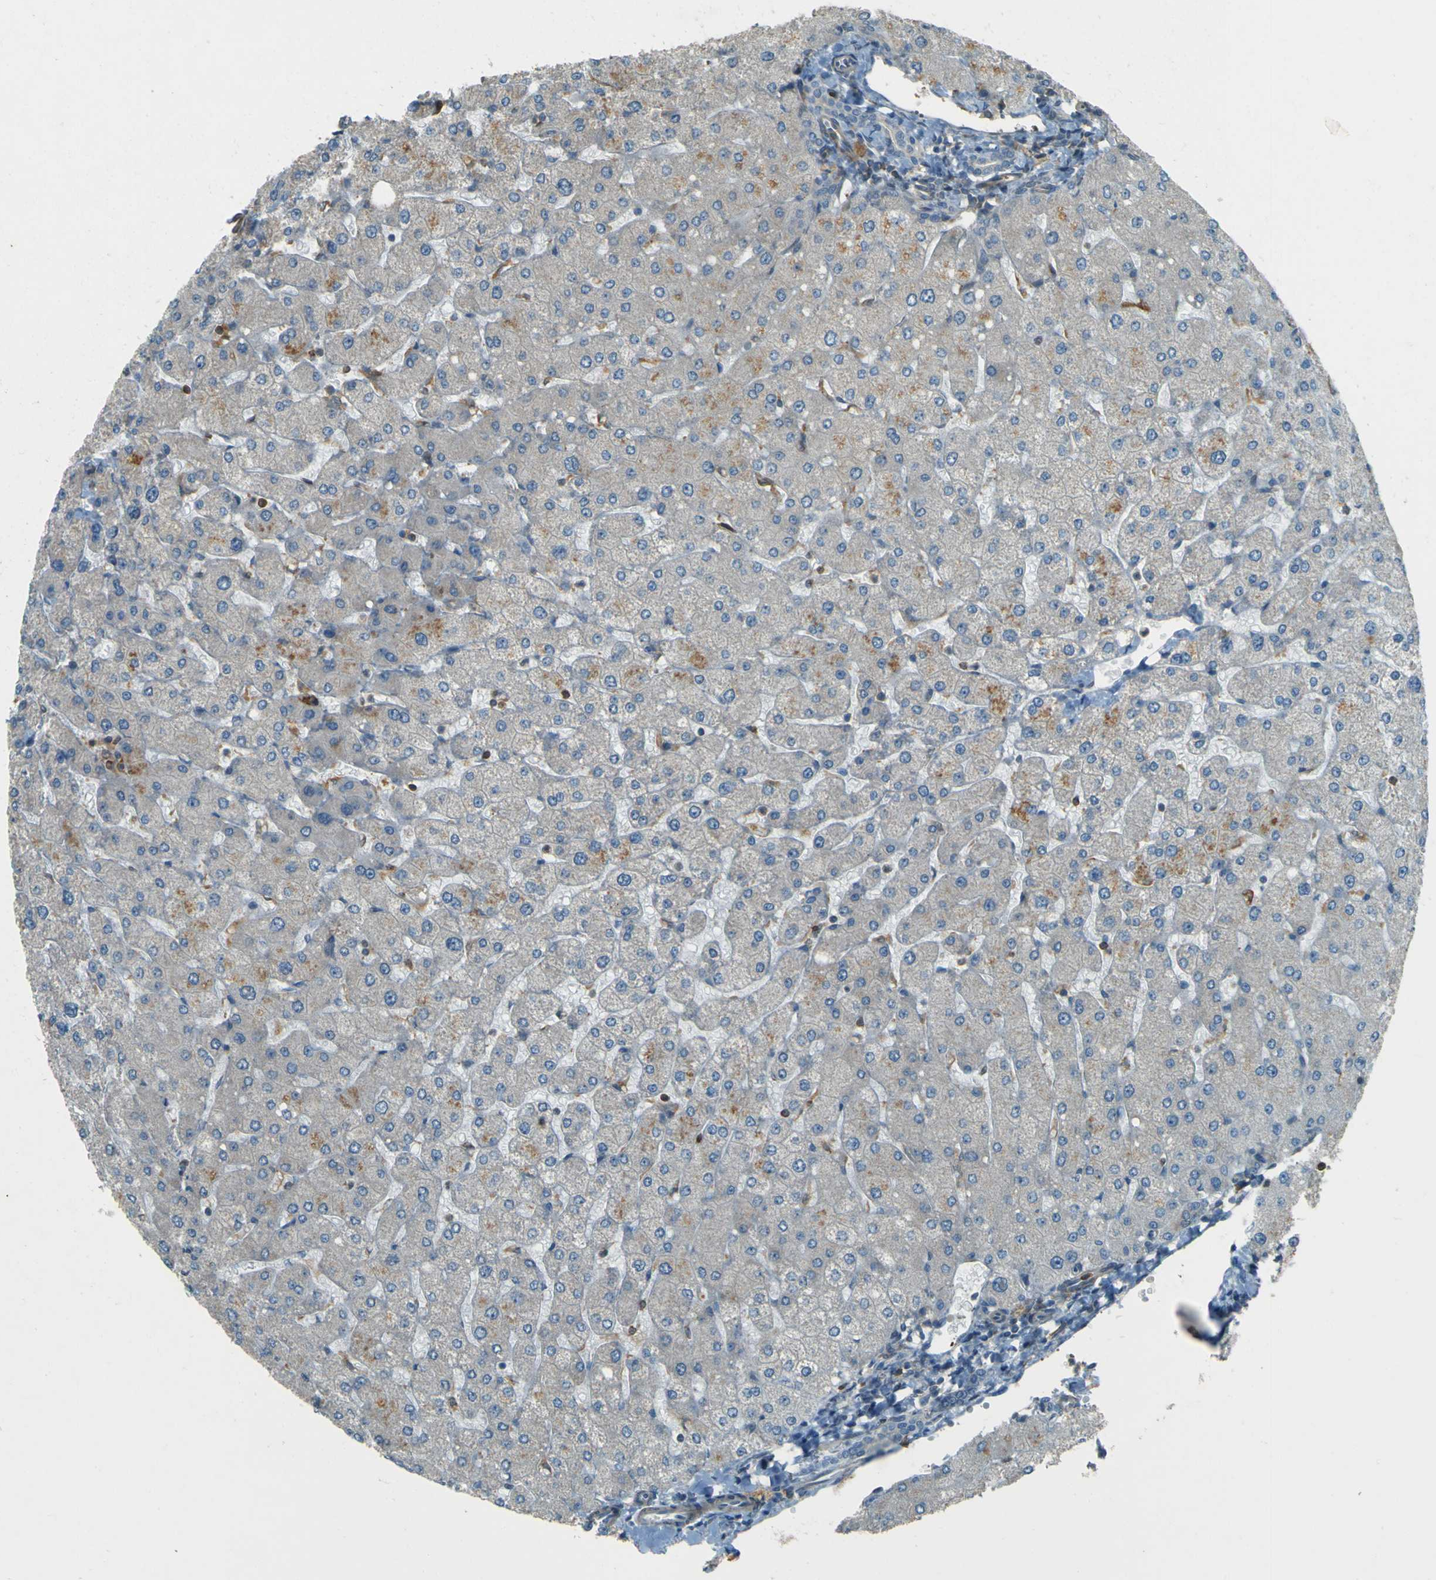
{"staining": {"intensity": "weak", "quantity": "<25%", "location": "cytoplasmic/membranous"}, "tissue": "liver", "cell_type": "Cholangiocytes", "image_type": "normal", "snomed": [{"axis": "morphology", "description": "Normal tissue, NOS"}, {"axis": "topography", "description": "Liver"}], "caption": "This is a photomicrograph of IHC staining of normal liver, which shows no staining in cholangiocytes.", "gene": "LPCAT1", "patient": {"sex": "male", "age": 55}}